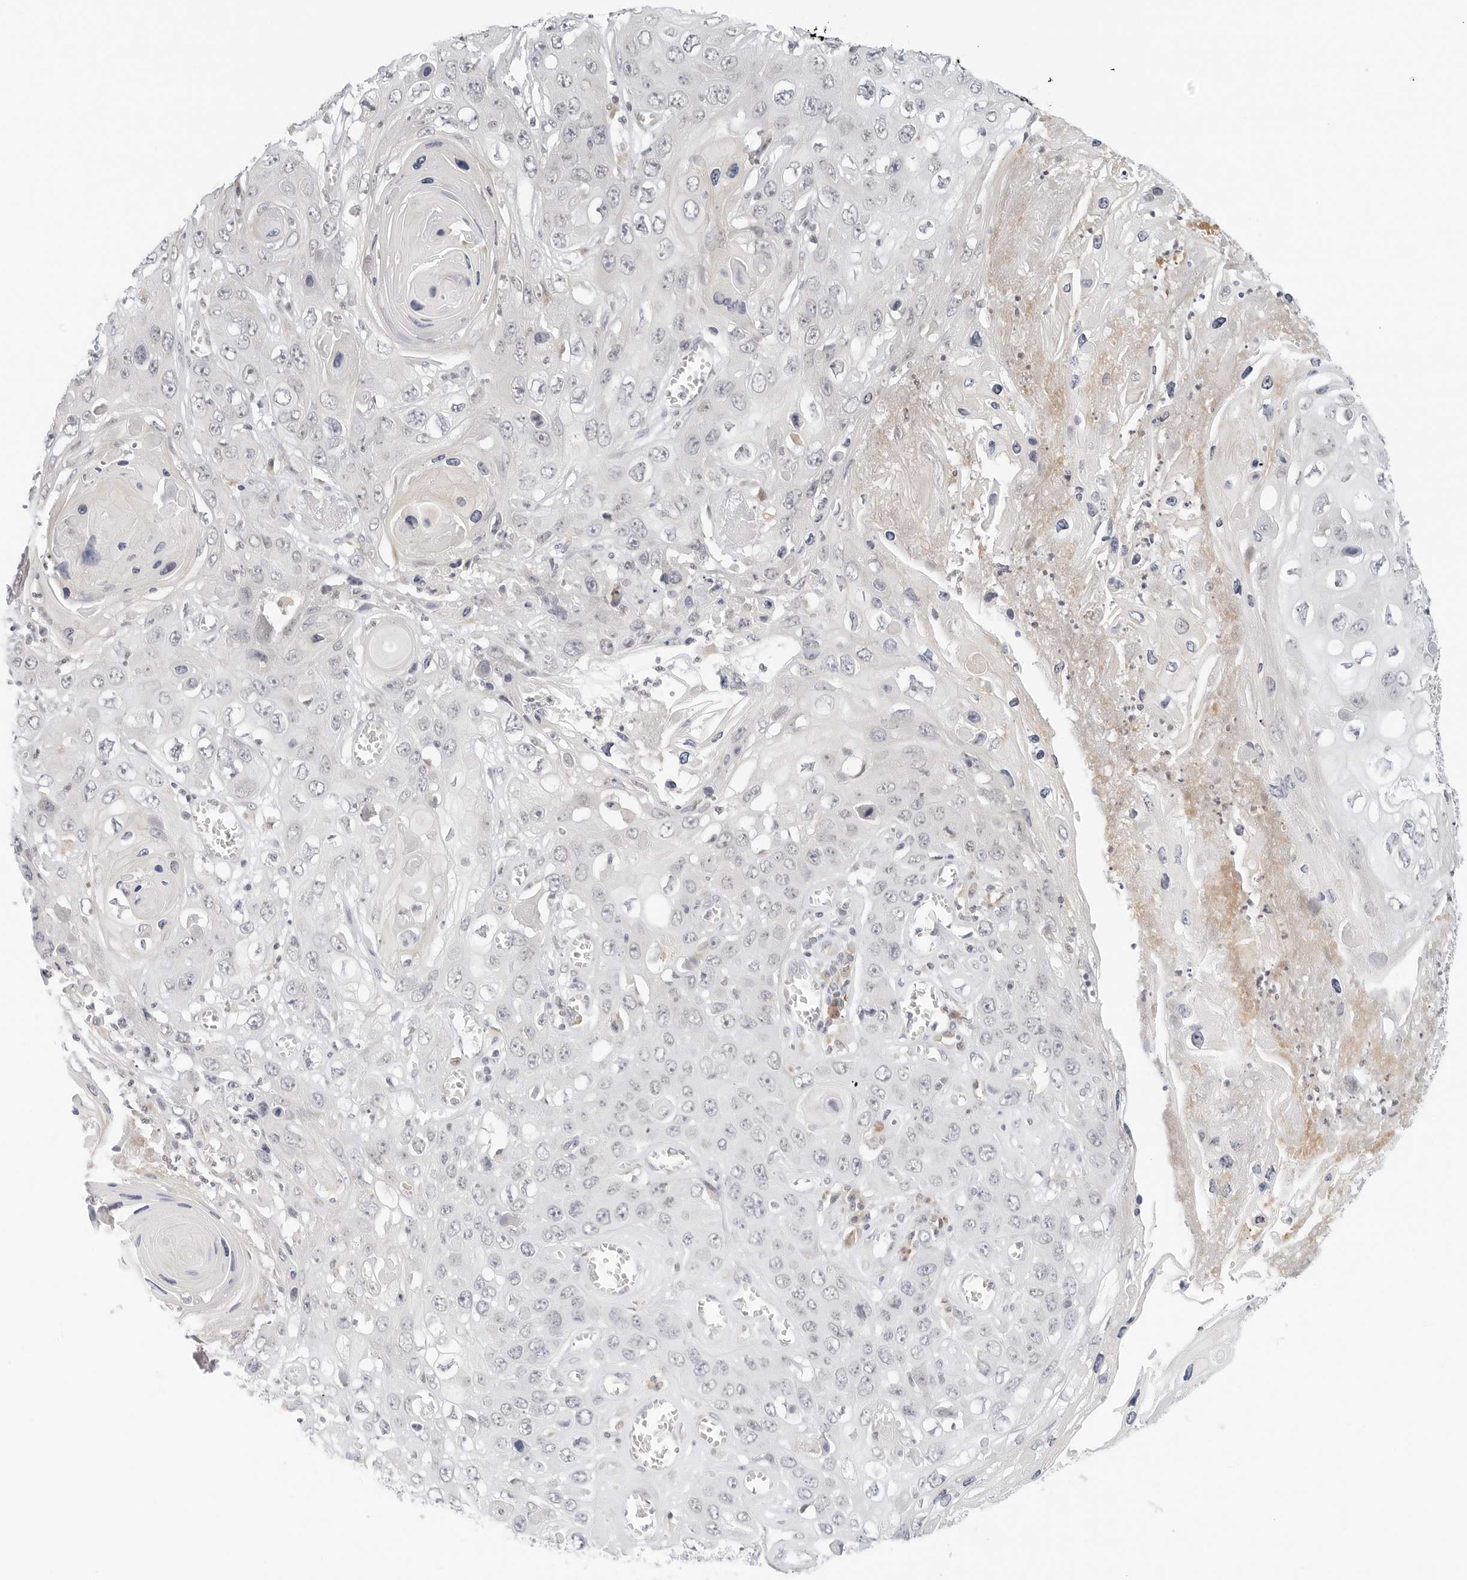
{"staining": {"intensity": "negative", "quantity": "none", "location": "none"}, "tissue": "skin cancer", "cell_type": "Tumor cells", "image_type": "cancer", "snomed": [{"axis": "morphology", "description": "Squamous cell carcinoma, NOS"}, {"axis": "topography", "description": "Skin"}], "caption": "This is an immunohistochemistry histopathology image of skin cancer (squamous cell carcinoma). There is no positivity in tumor cells.", "gene": "NEO1", "patient": {"sex": "male", "age": 55}}